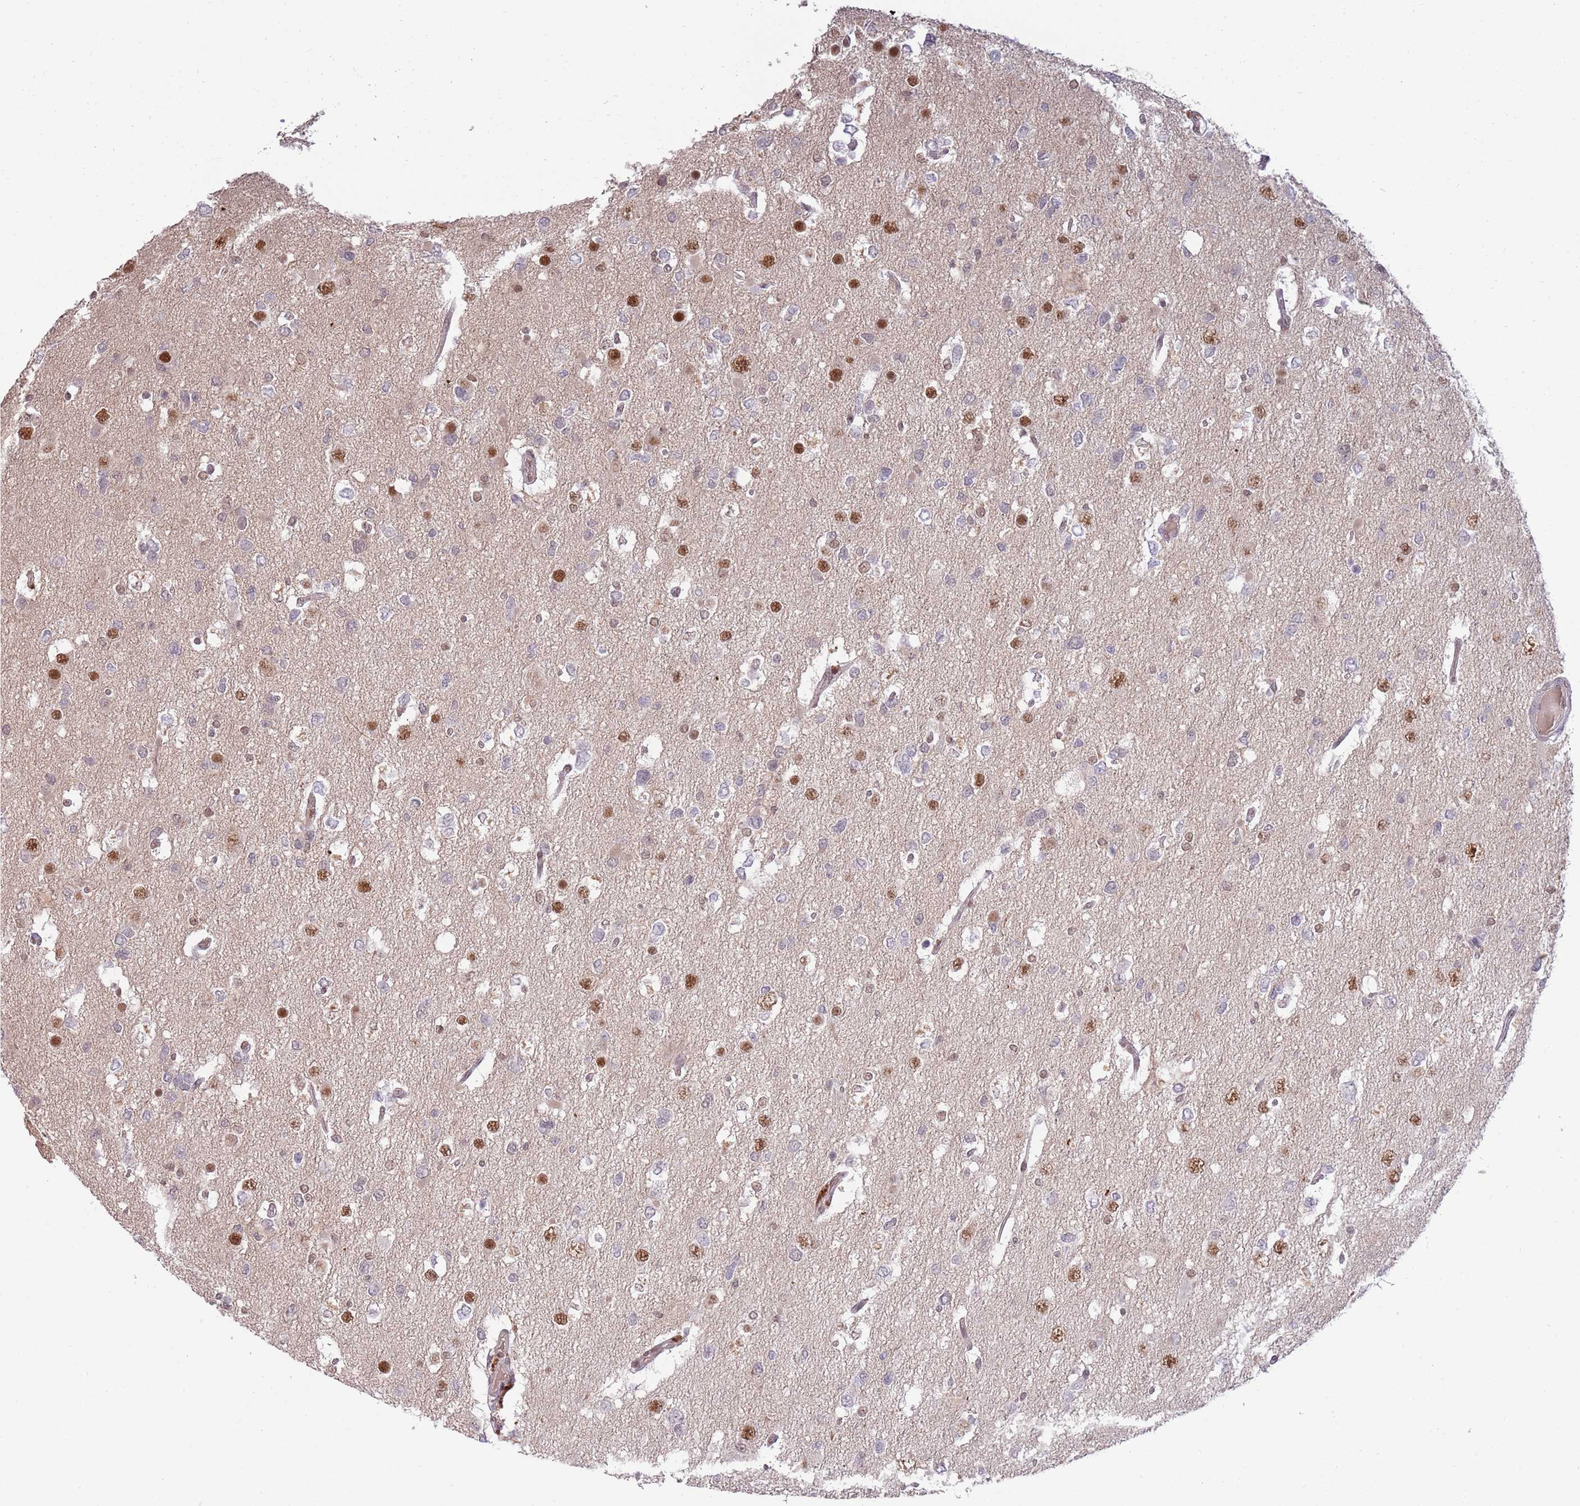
{"staining": {"intensity": "moderate", "quantity": "<25%", "location": "nuclear"}, "tissue": "glioma", "cell_type": "Tumor cells", "image_type": "cancer", "snomed": [{"axis": "morphology", "description": "Glioma, malignant, High grade"}, {"axis": "topography", "description": "Brain"}], "caption": "Protein expression analysis of human malignant glioma (high-grade) reveals moderate nuclear expression in approximately <25% of tumor cells.", "gene": "ZBTB7A", "patient": {"sex": "male", "age": 53}}